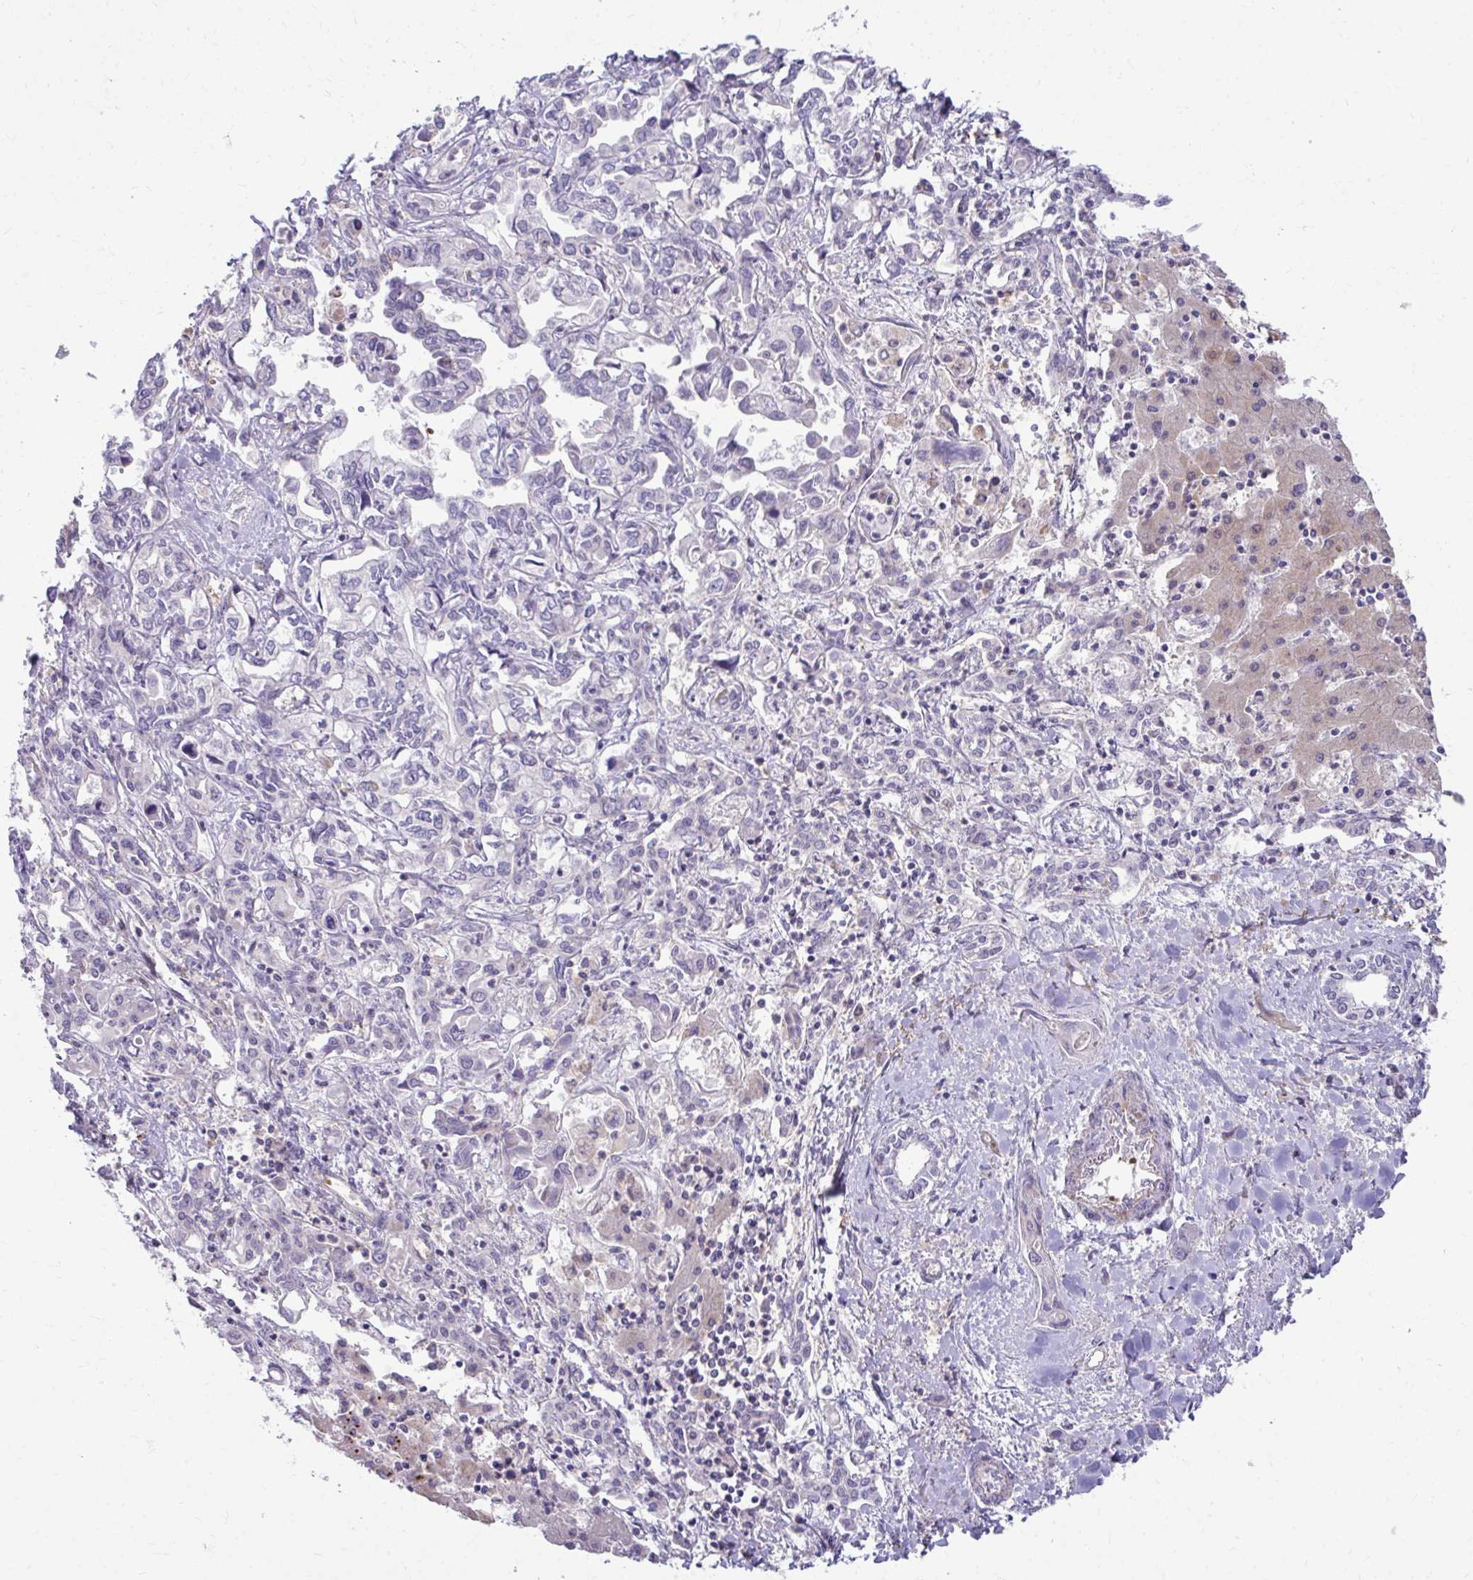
{"staining": {"intensity": "negative", "quantity": "none", "location": "none"}, "tissue": "liver cancer", "cell_type": "Tumor cells", "image_type": "cancer", "snomed": [{"axis": "morphology", "description": "Cholangiocarcinoma"}, {"axis": "topography", "description": "Liver"}], "caption": "Tumor cells are negative for brown protein staining in cholangiocarcinoma (liver).", "gene": "C16orf54", "patient": {"sex": "female", "age": 64}}